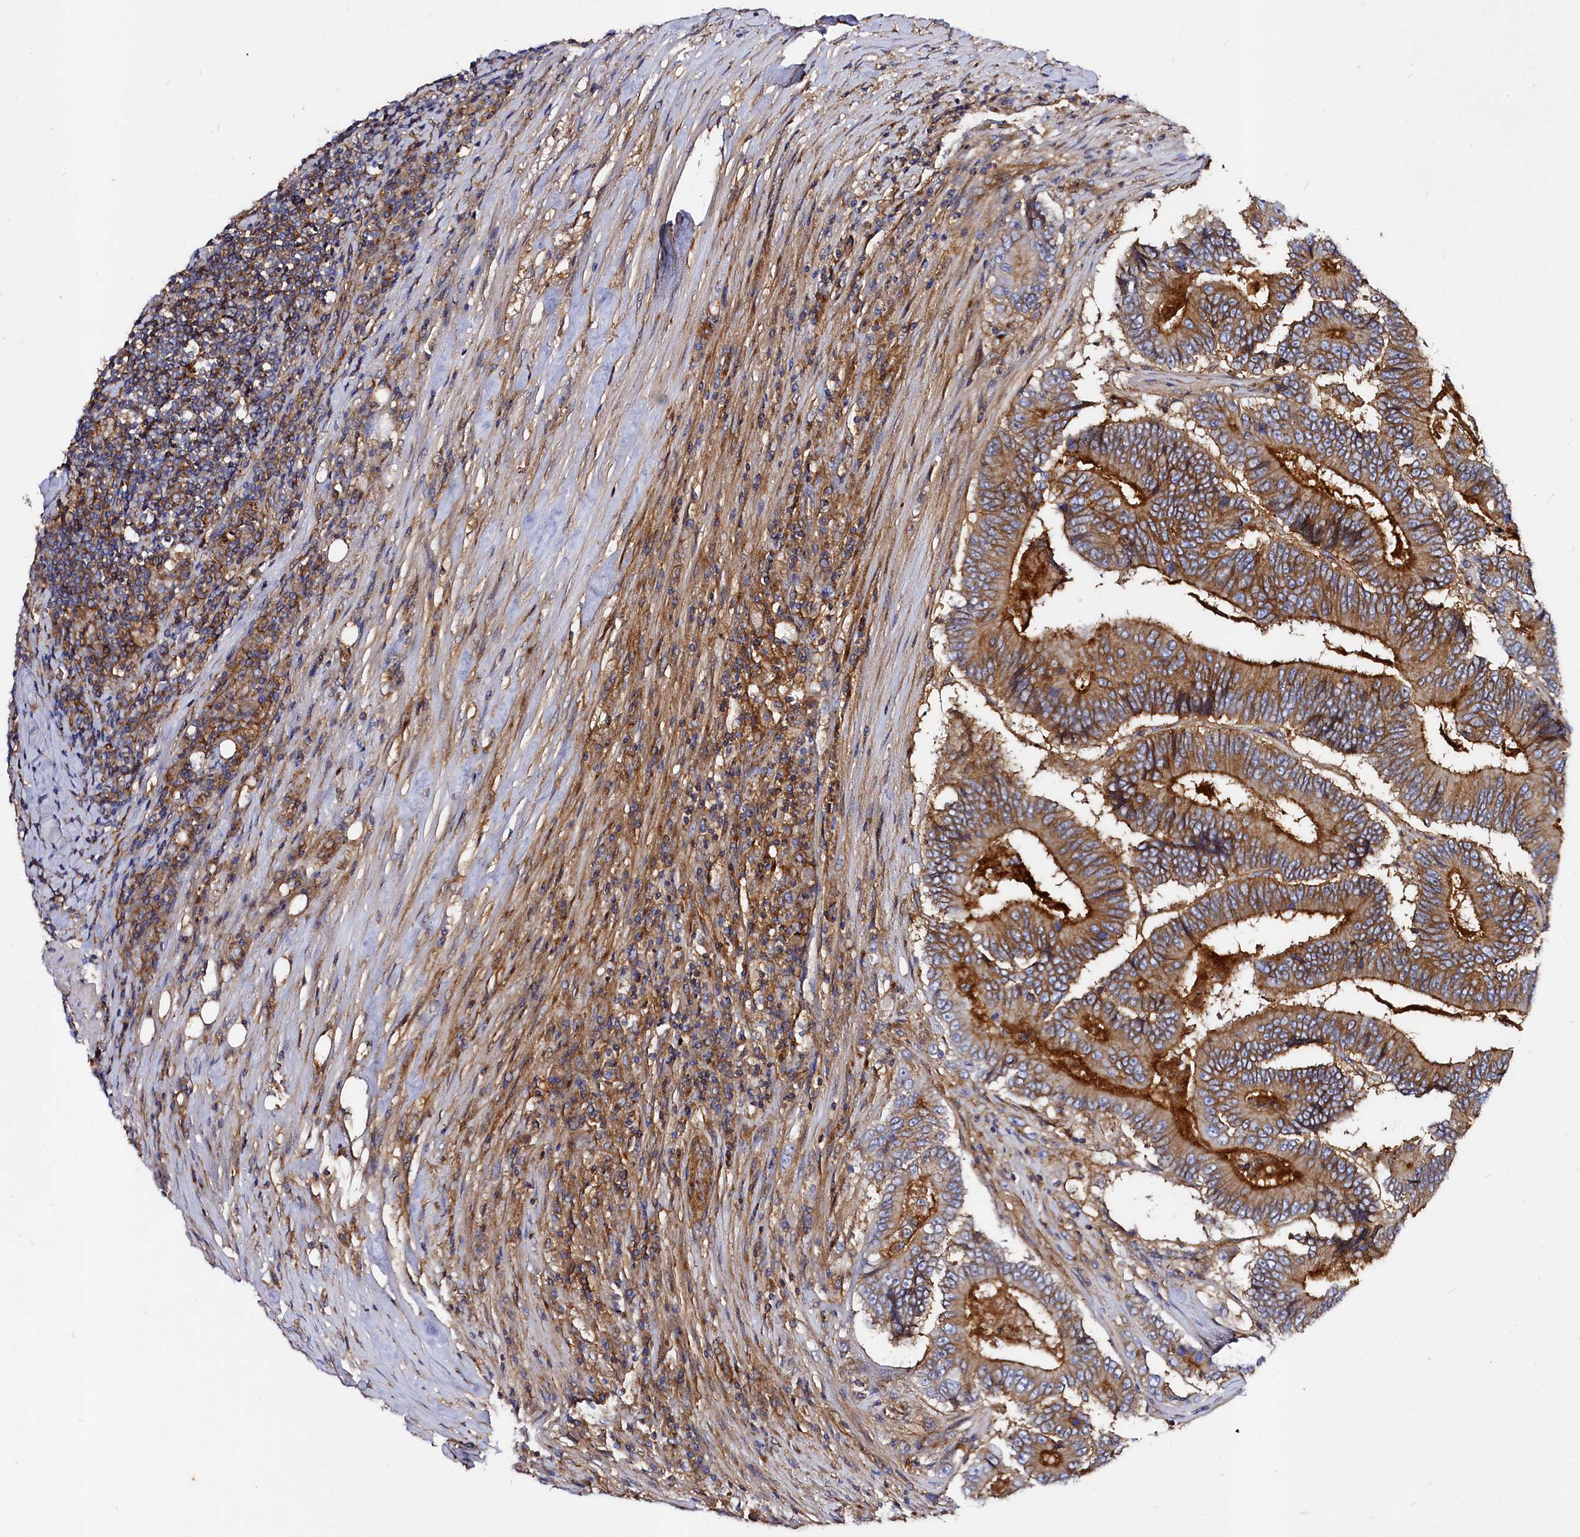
{"staining": {"intensity": "strong", "quantity": ">75%", "location": "cytoplasmic/membranous"}, "tissue": "colorectal cancer", "cell_type": "Tumor cells", "image_type": "cancer", "snomed": [{"axis": "morphology", "description": "Adenocarcinoma, NOS"}, {"axis": "topography", "description": "Colon"}], "caption": "The immunohistochemical stain shows strong cytoplasmic/membranous positivity in tumor cells of colorectal adenocarcinoma tissue.", "gene": "ANO6", "patient": {"sex": "male", "age": 83}}